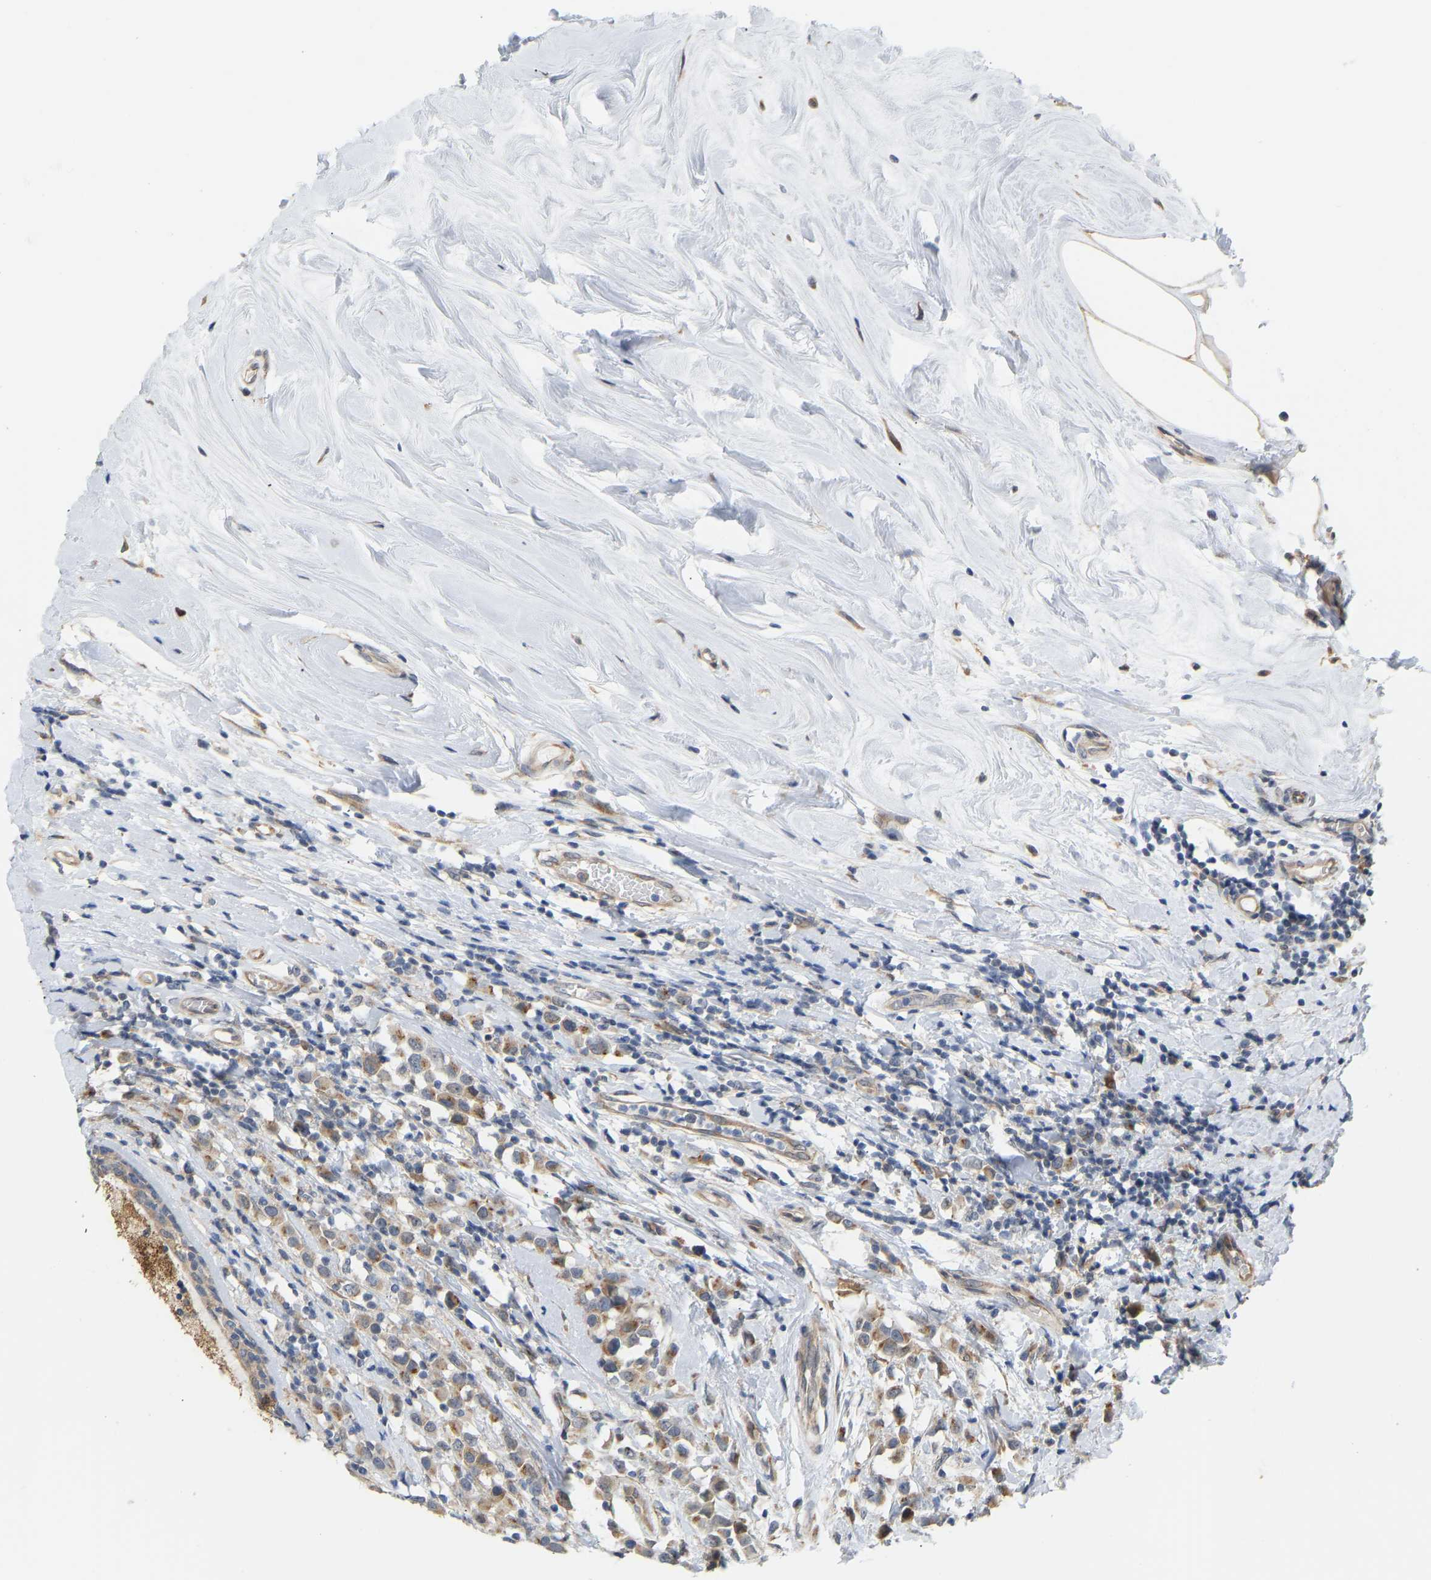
{"staining": {"intensity": "moderate", "quantity": ">75%", "location": "cytoplasmic/membranous"}, "tissue": "breast cancer", "cell_type": "Tumor cells", "image_type": "cancer", "snomed": [{"axis": "morphology", "description": "Duct carcinoma"}, {"axis": "topography", "description": "Breast"}], "caption": "Breast cancer tissue shows moderate cytoplasmic/membranous positivity in approximately >75% of tumor cells The staining was performed using DAB to visualize the protein expression in brown, while the nuclei were stained in blue with hematoxylin (Magnification: 20x).", "gene": "BEND3", "patient": {"sex": "female", "age": 61}}